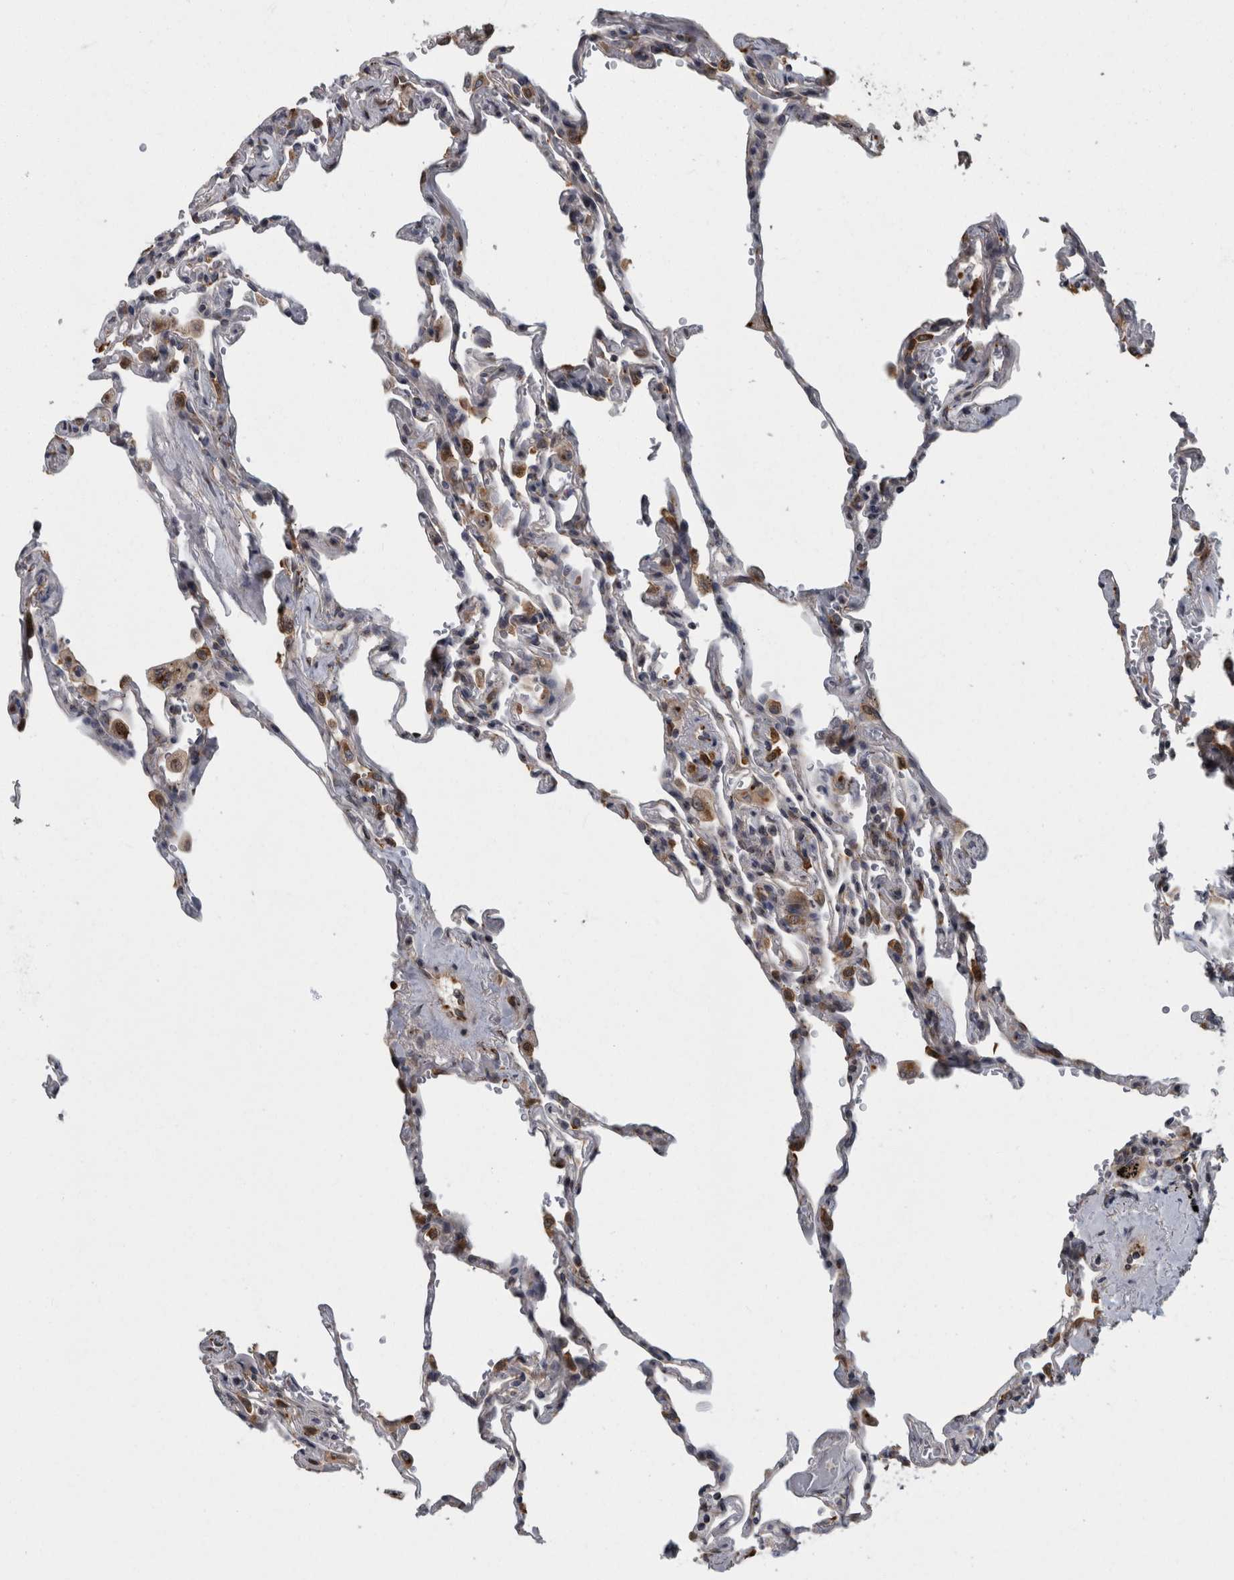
{"staining": {"intensity": "strong", "quantity": "25%-75%", "location": "cytoplasmic/membranous"}, "tissue": "lung", "cell_type": "Alveolar cells", "image_type": "normal", "snomed": [{"axis": "morphology", "description": "Normal tissue, NOS"}, {"axis": "topography", "description": "Lung"}], "caption": "Protein staining shows strong cytoplasmic/membranous staining in approximately 25%-75% of alveolar cells in benign lung. (IHC, brightfield microscopy, high magnification).", "gene": "LMAN2L", "patient": {"sex": "male", "age": 59}}